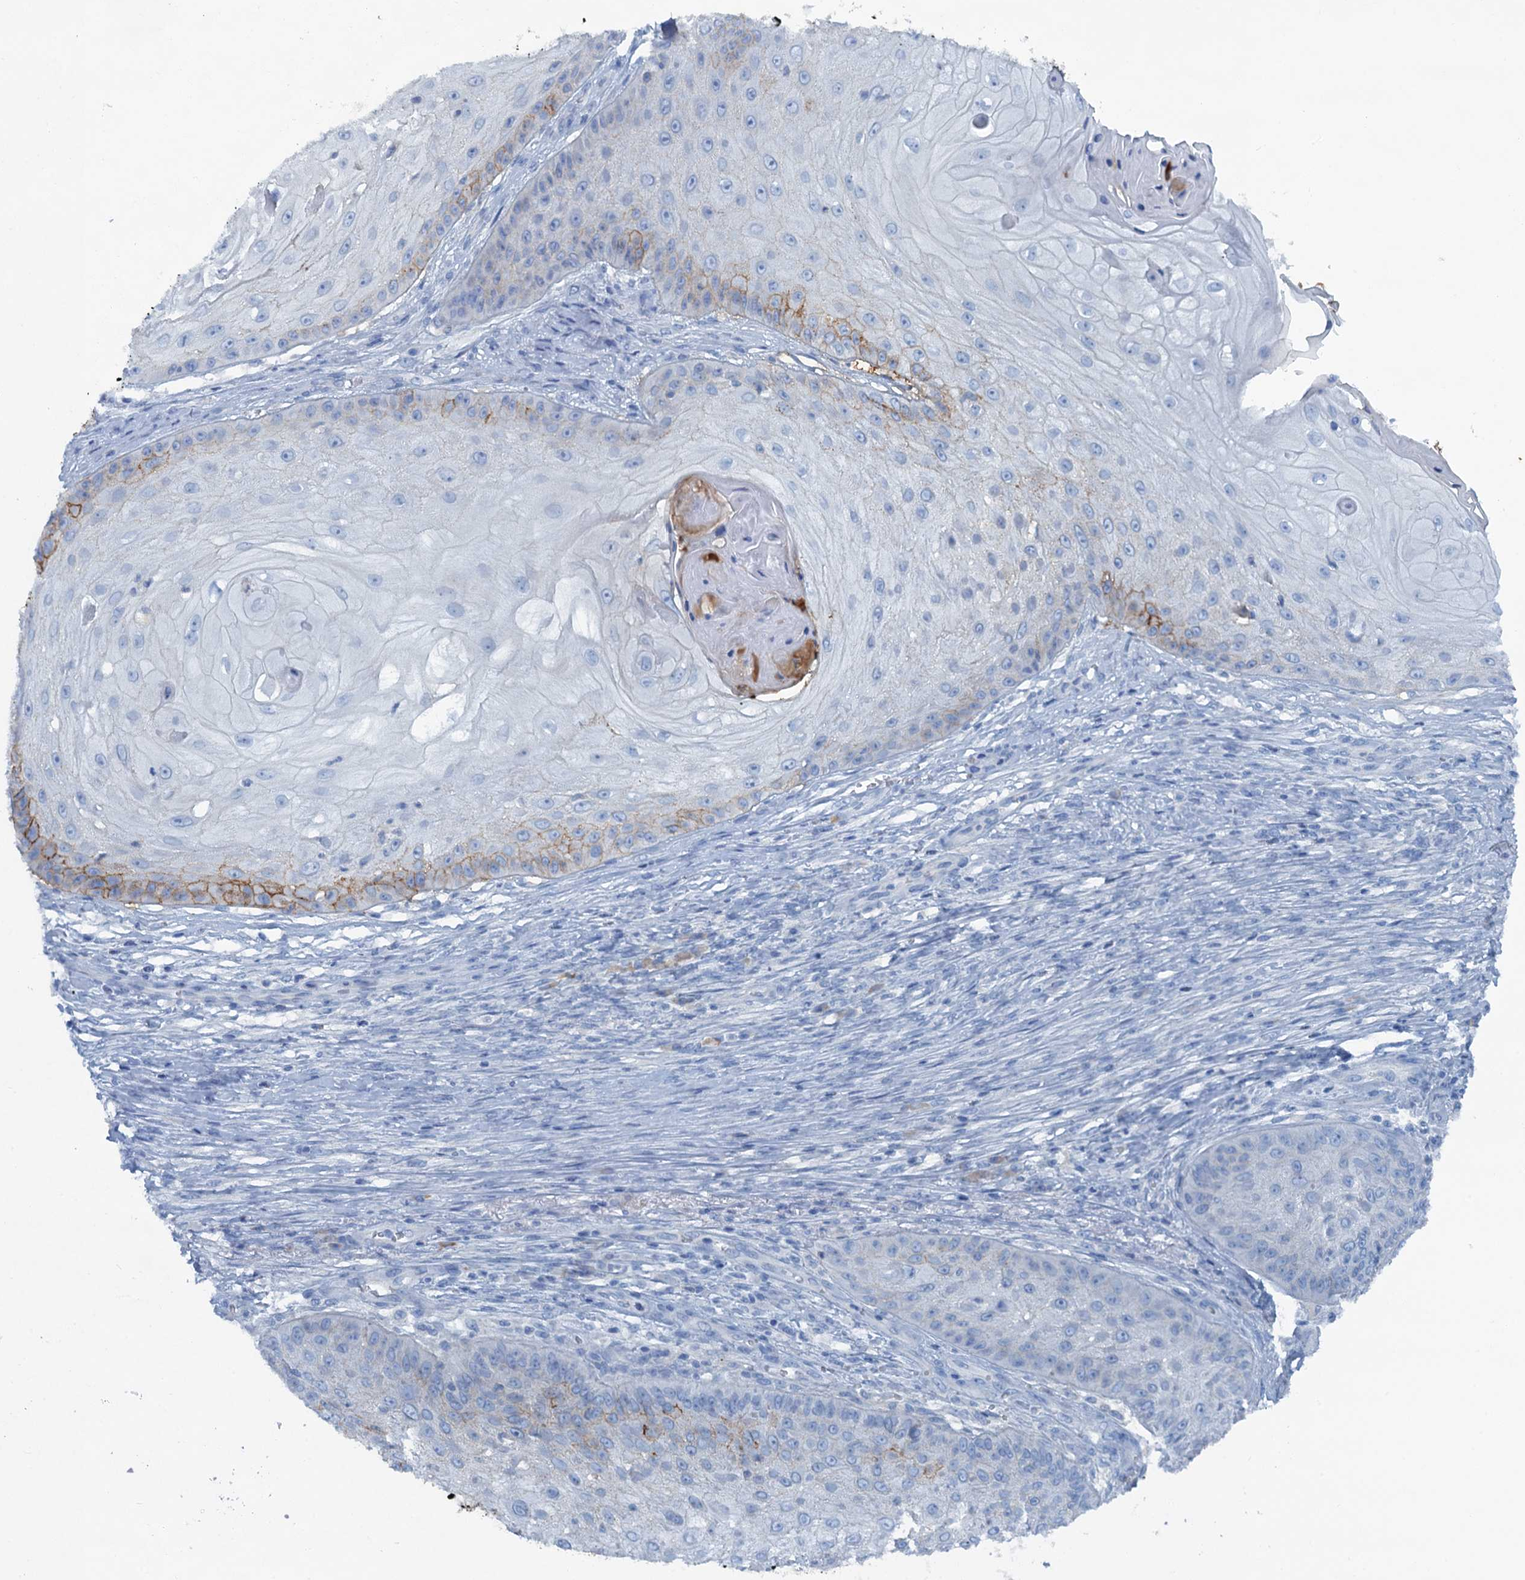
{"staining": {"intensity": "negative", "quantity": "none", "location": "none"}, "tissue": "skin cancer", "cell_type": "Tumor cells", "image_type": "cancer", "snomed": [{"axis": "morphology", "description": "Squamous cell carcinoma, NOS"}, {"axis": "topography", "description": "Skin"}], "caption": "DAB immunohistochemical staining of human skin squamous cell carcinoma reveals no significant staining in tumor cells. (DAB (3,3'-diaminobenzidine) IHC, high magnification).", "gene": "MYADML2", "patient": {"sex": "male", "age": 70}}